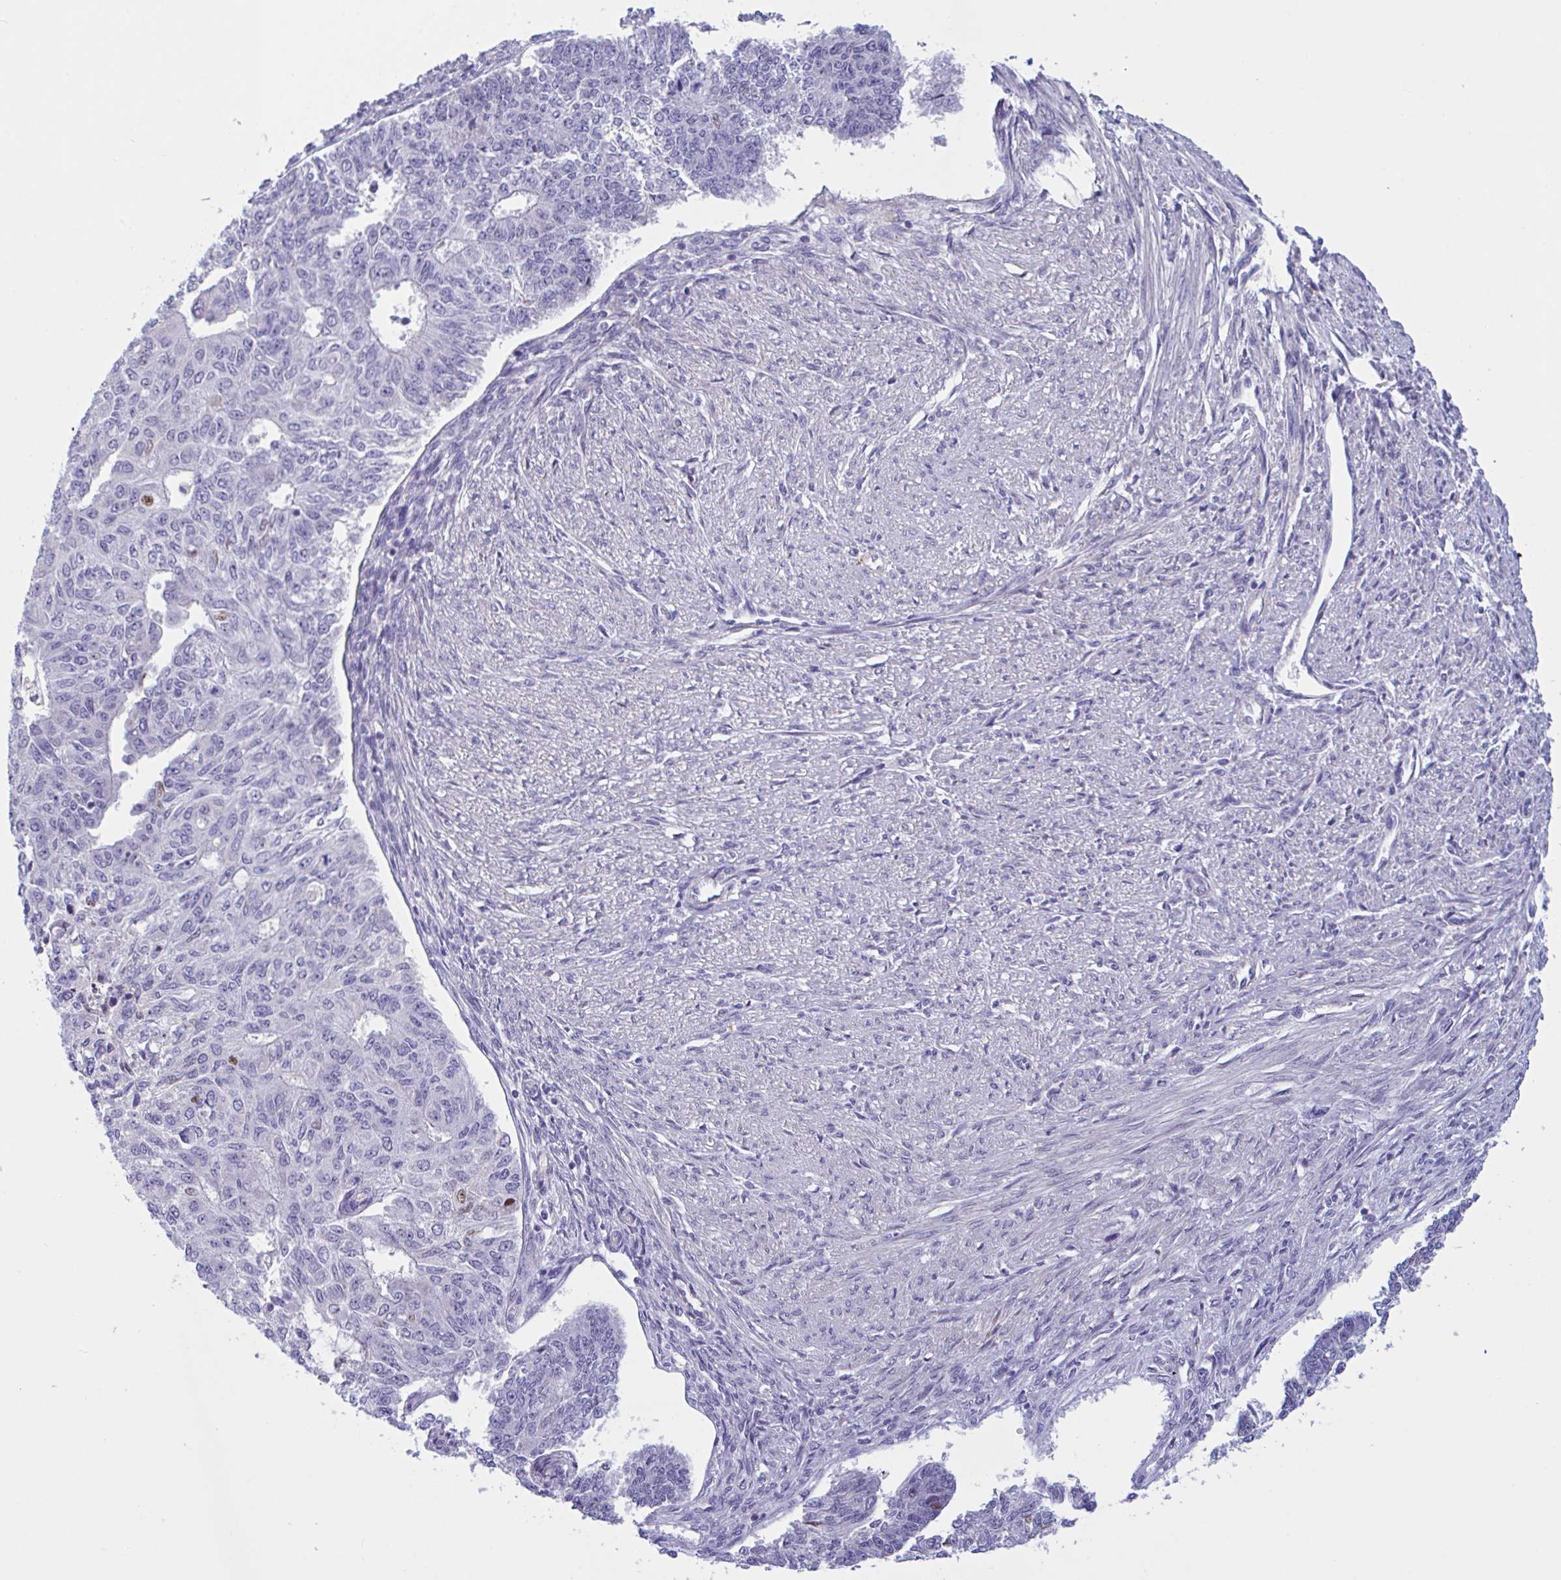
{"staining": {"intensity": "negative", "quantity": "none", "location": "none"}, "tissue": "endometrial cancer", "cell_type": "Tumor cells", "image_type": "cancer", "snomed": [{"axis": "morphology", "description": "Adenocarcinoma, NOS"}, {"axis": "topography", "description": "Endometrium"}], "caption": "Immunohistochemical staining of human endometrial adenocarcinoma reveals no significant staining in tumor cells.", "gene": "MS4A14", "patient": {"sex": "female", "age": 32}}